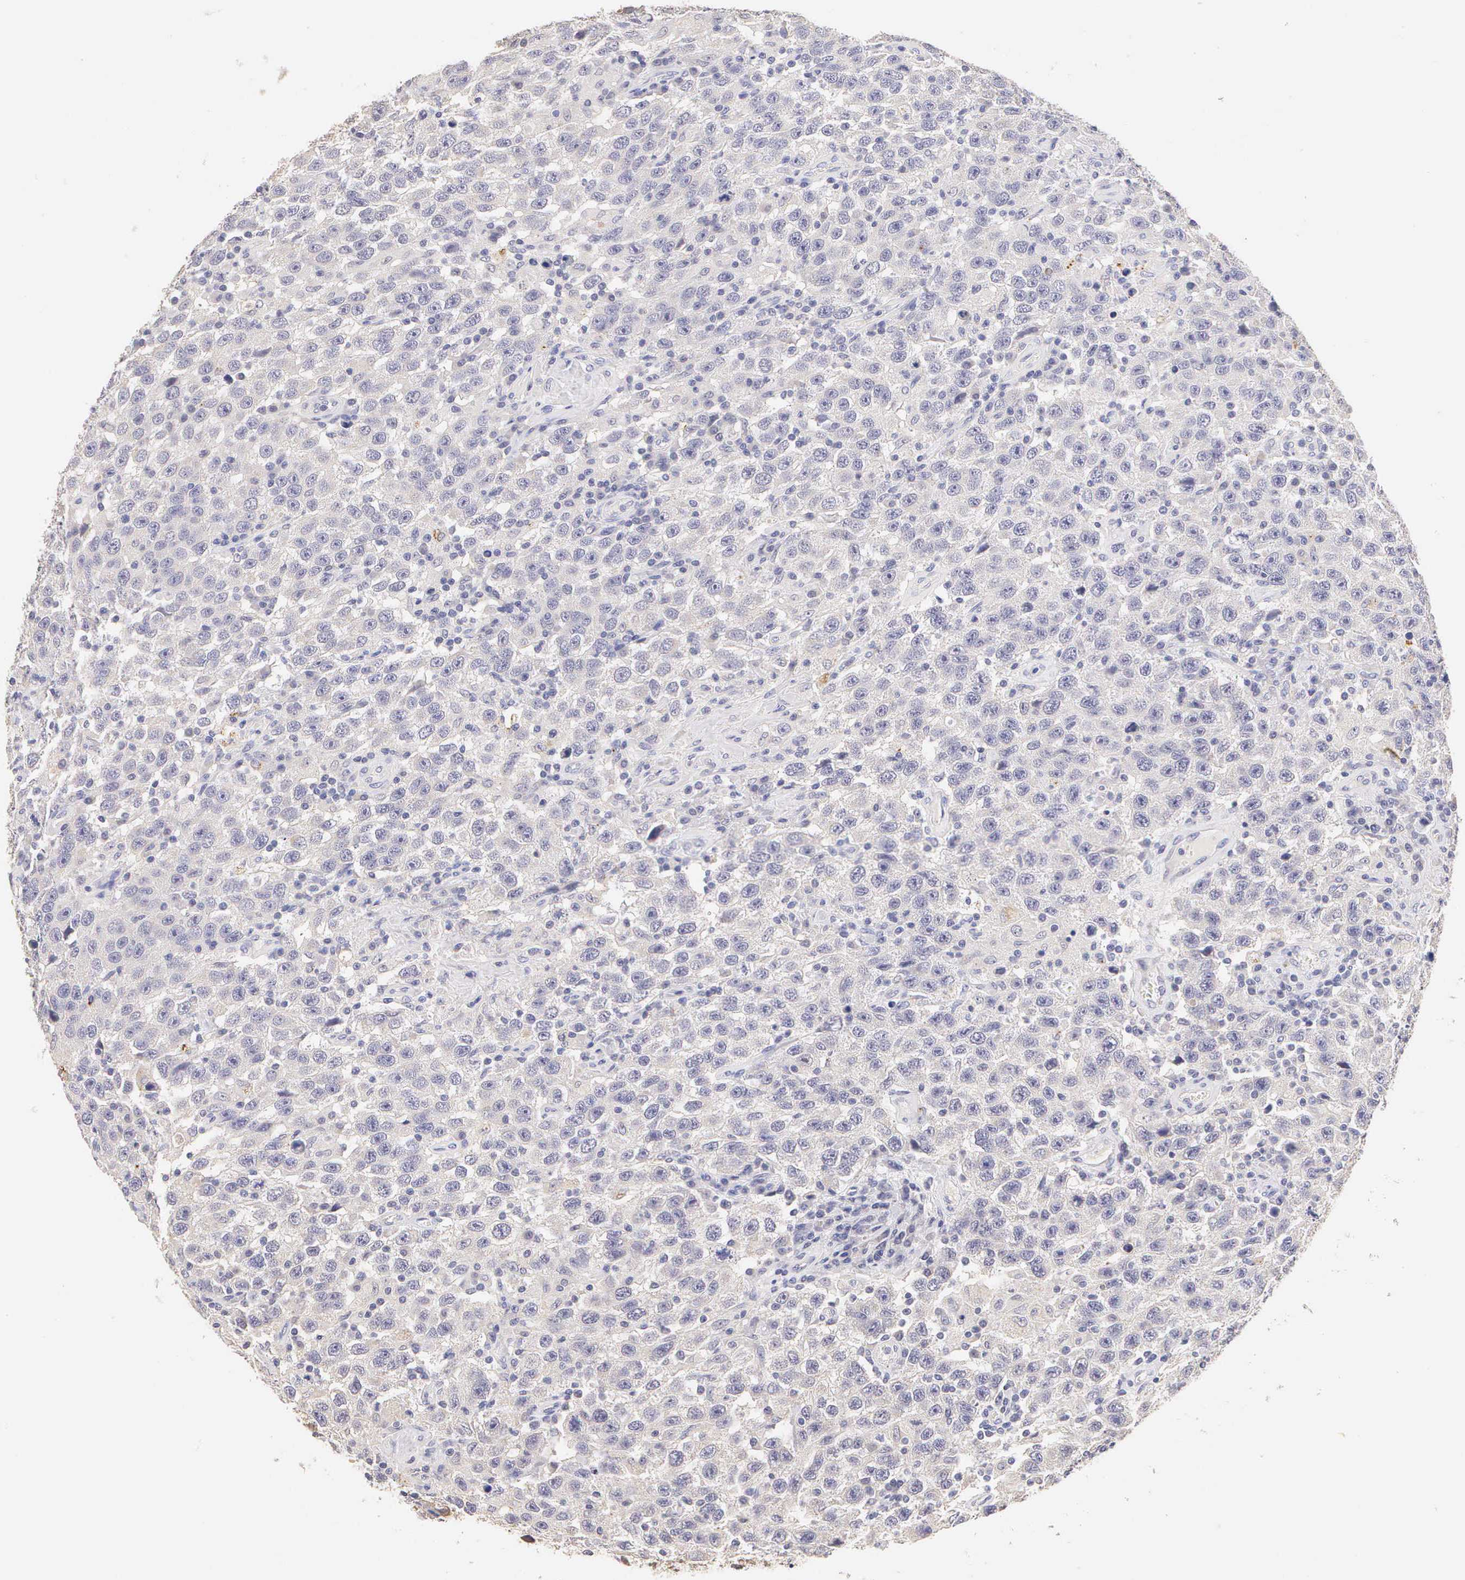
{"staining": {"intensity": "negative", "quantity": "none", "location": "none"}, "tissue": "testis cancer", "cell_type": "Tumor cells", "image_type": "cancer", "snomed": [{"axis": "morphology", "description": "Seminoma, NOS"}, {"axis": "topography", "description": "Testis"}], "caption": "Seminoma (testis) was stained to show a protein in brown. There is no significant expression in tumor cells. (DAB immunohistochemistry (IHC) with hematoxylin counter stain).", "gene": "ESR1", "patient": {"sex": "male", "age": 41}}